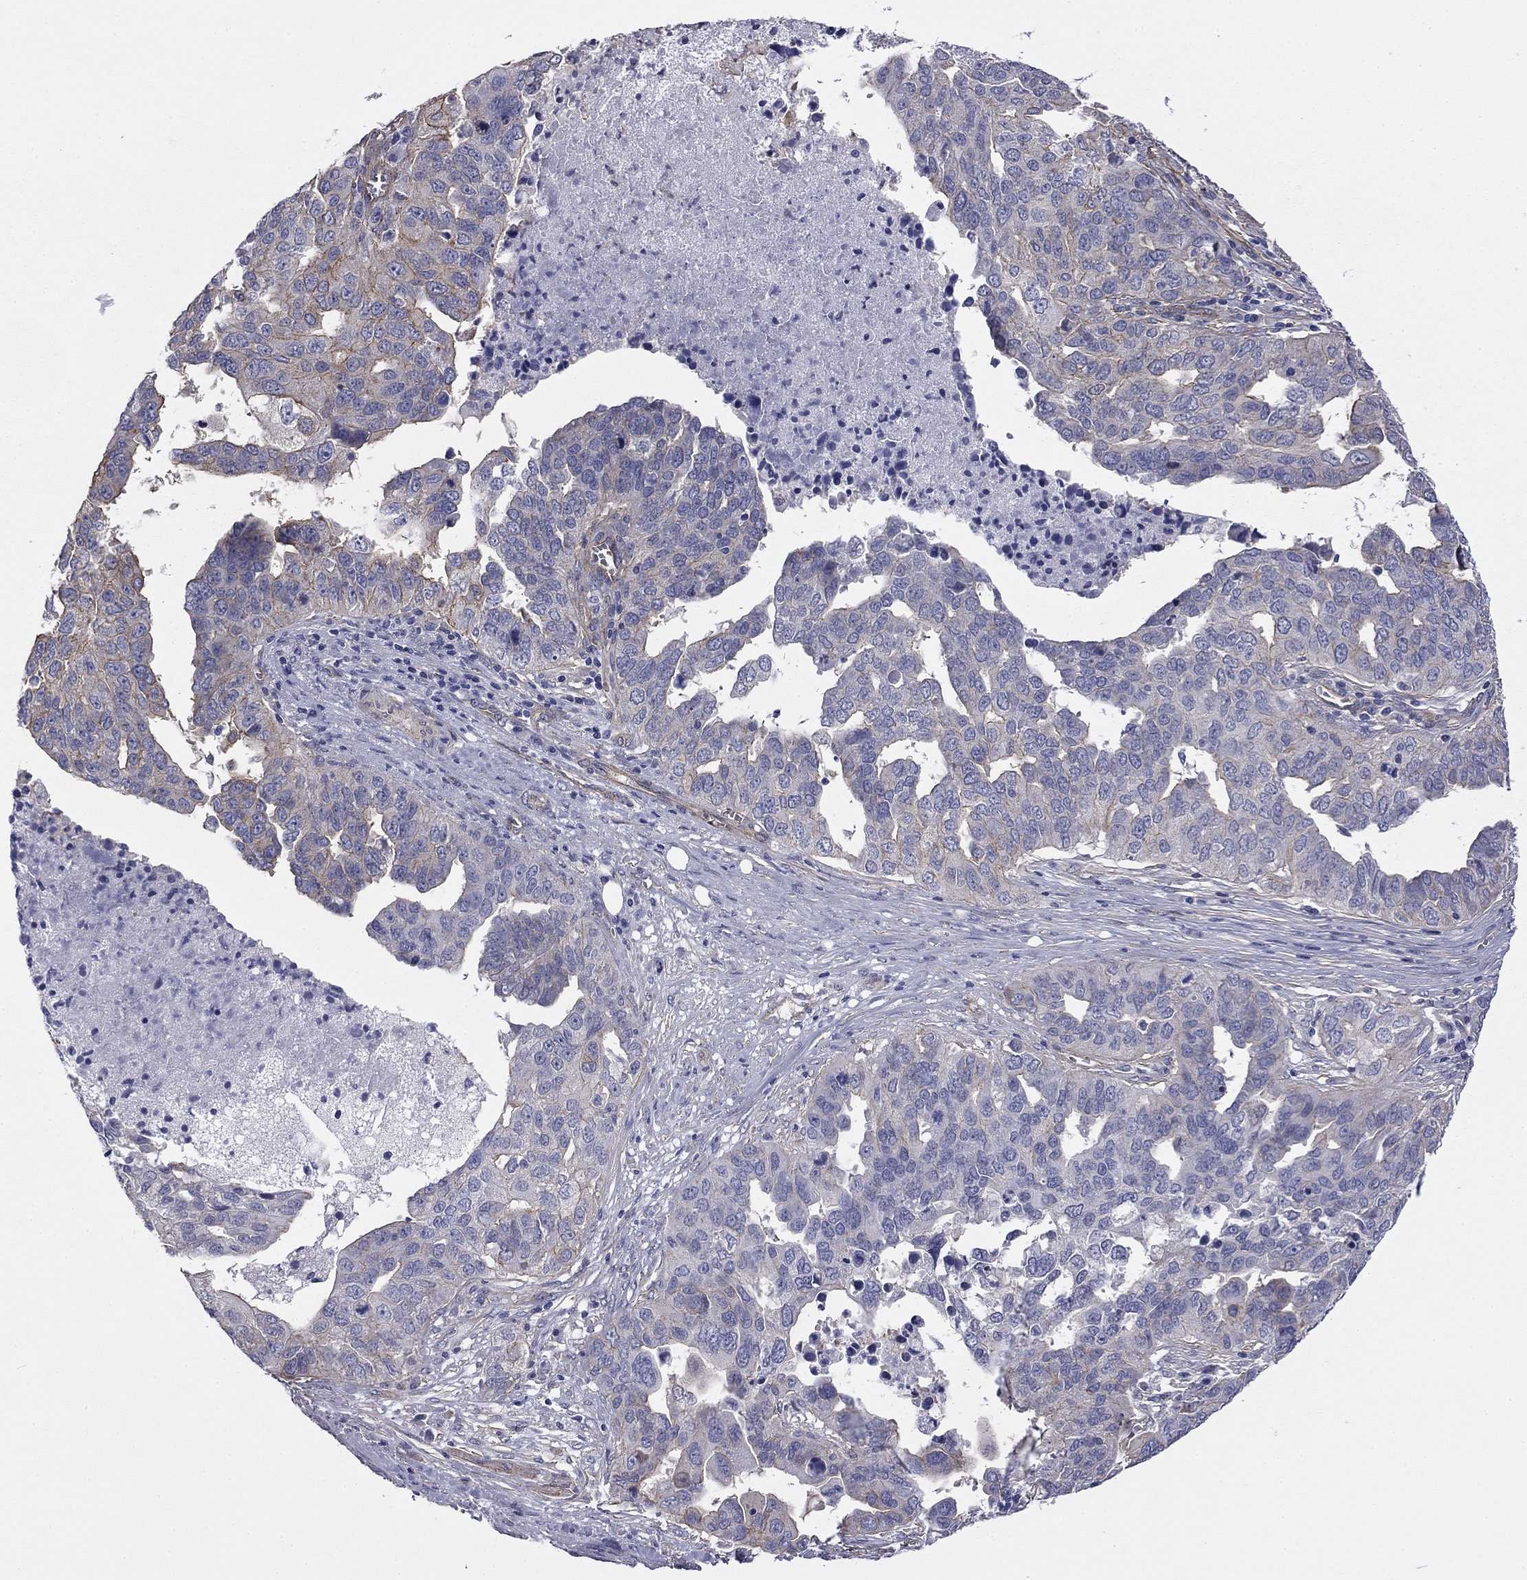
{"staining": {"intensity": "moderate", "quantity": "<25%", "location": "cytoplasmic/membranous"}, "tissue": "ovarian cancer", "cell_type": "Tumor cells", "image_type": "cancer", "snomed": [{"axis": "morphology", "description": "Carcinoma, endometroid"}, {"axis": "topography", "description": "Soft tissue"}, {"axis": "topography", "description": "Ovary"}], "caption": "Tumor cells demonstrate low levels of moderate cytoplasmic/membranous staining in about <25% of cells in human ovarian cancer (endometroid carcinoma). Immunohistochemistry stains the protein of interest in brown and the nuclei are stained blue.", "gene": "TCHH", "patient": {"sex": "female", "age": 52}}